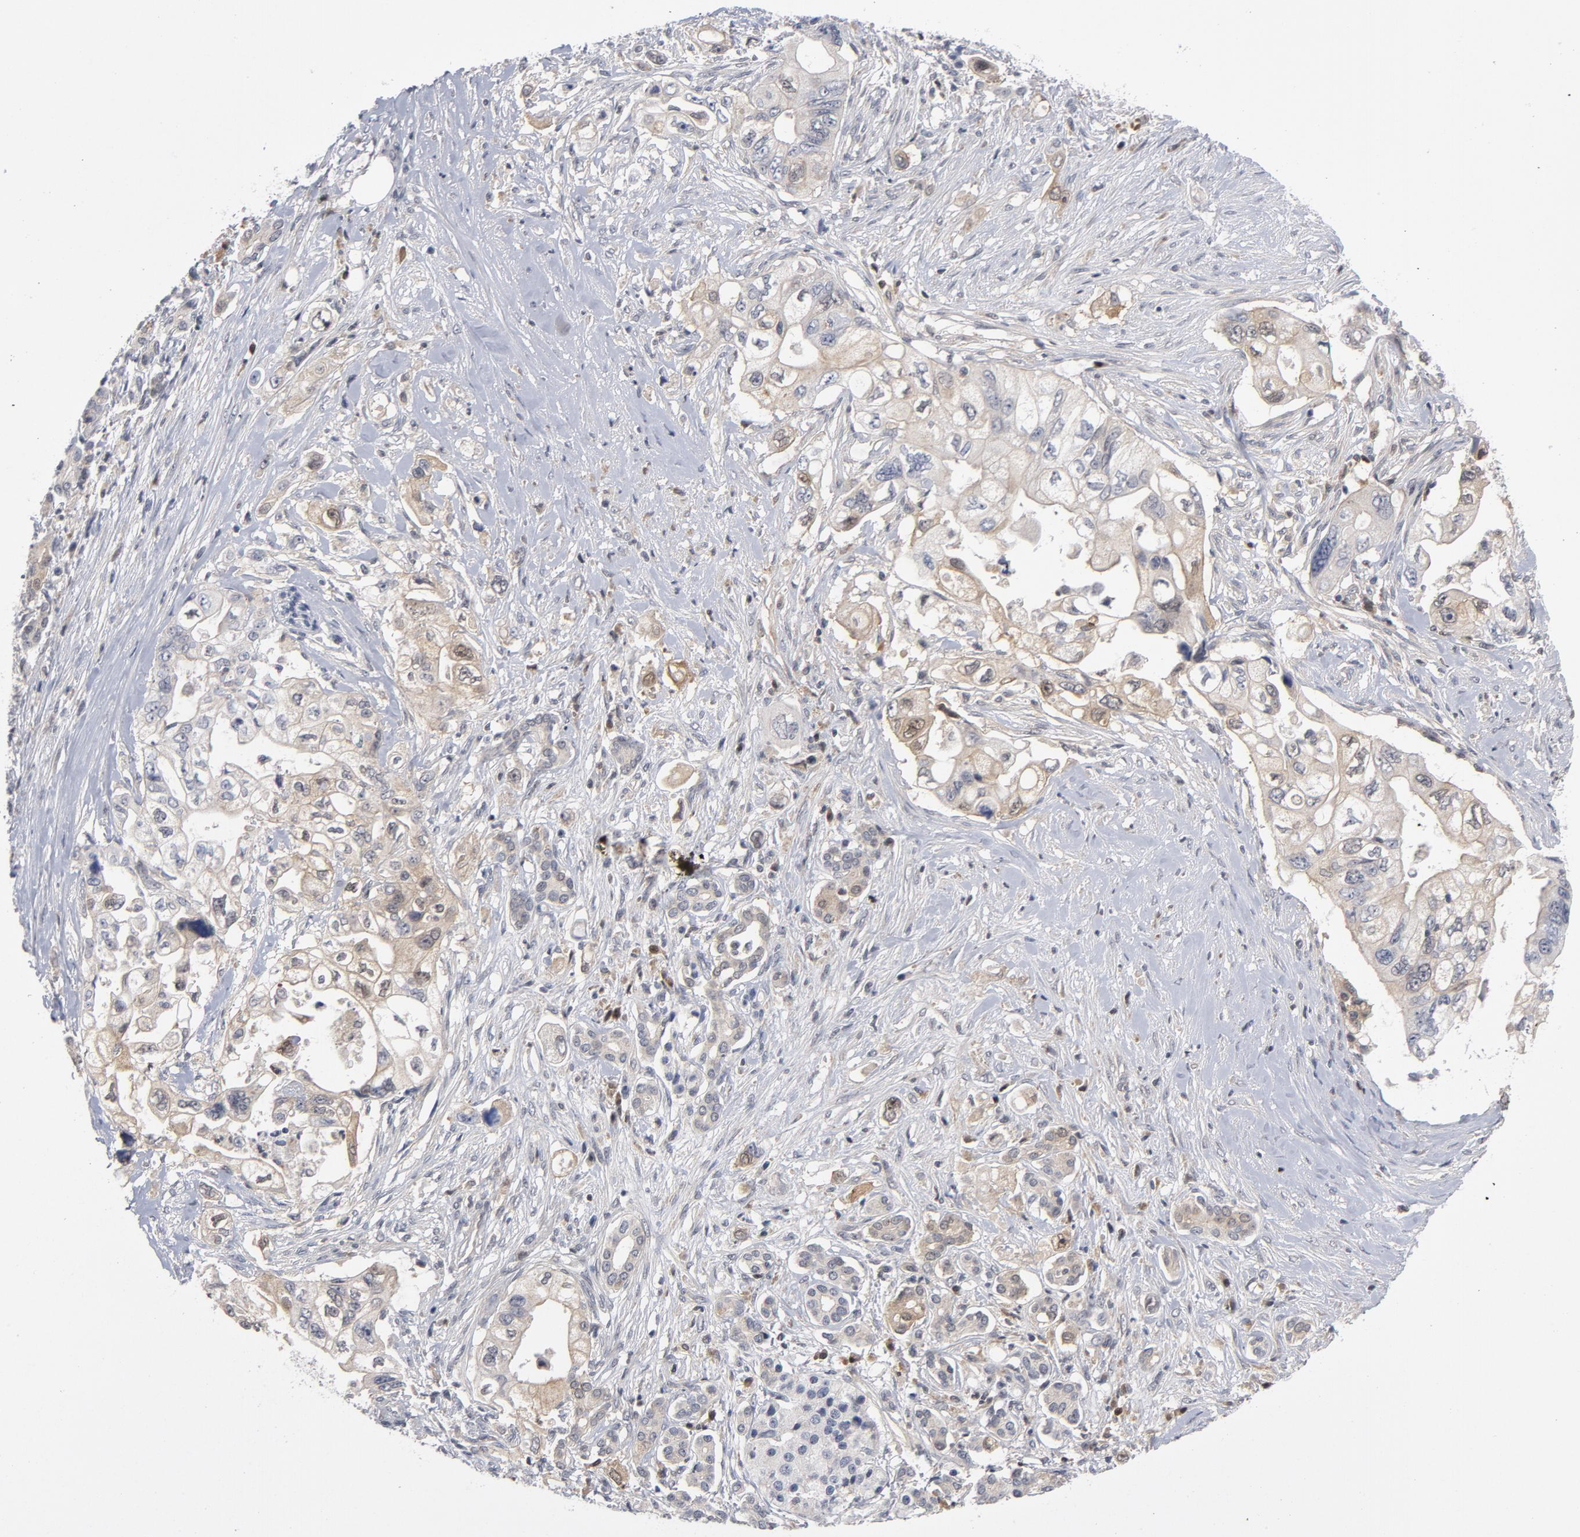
{"staining": {"intensity": "weak", "quantity": "<25%", "location": "cytoplasmic/membranous"}, "tissue": "pancreatic cancer", "cell_type": "Tumor cells", "image_type": "cancer", "snomed": [{"axis": "morphology", "description": "Normal tissue, NOS"}, {"axis": "topography", "description": "Pancreas"}], "caption": "Protein analysis of pancreatic cancer shows no significant positivity in tumor cells.", "gene": "TRADD", "patient": {"sex": "male", "age": 42}}